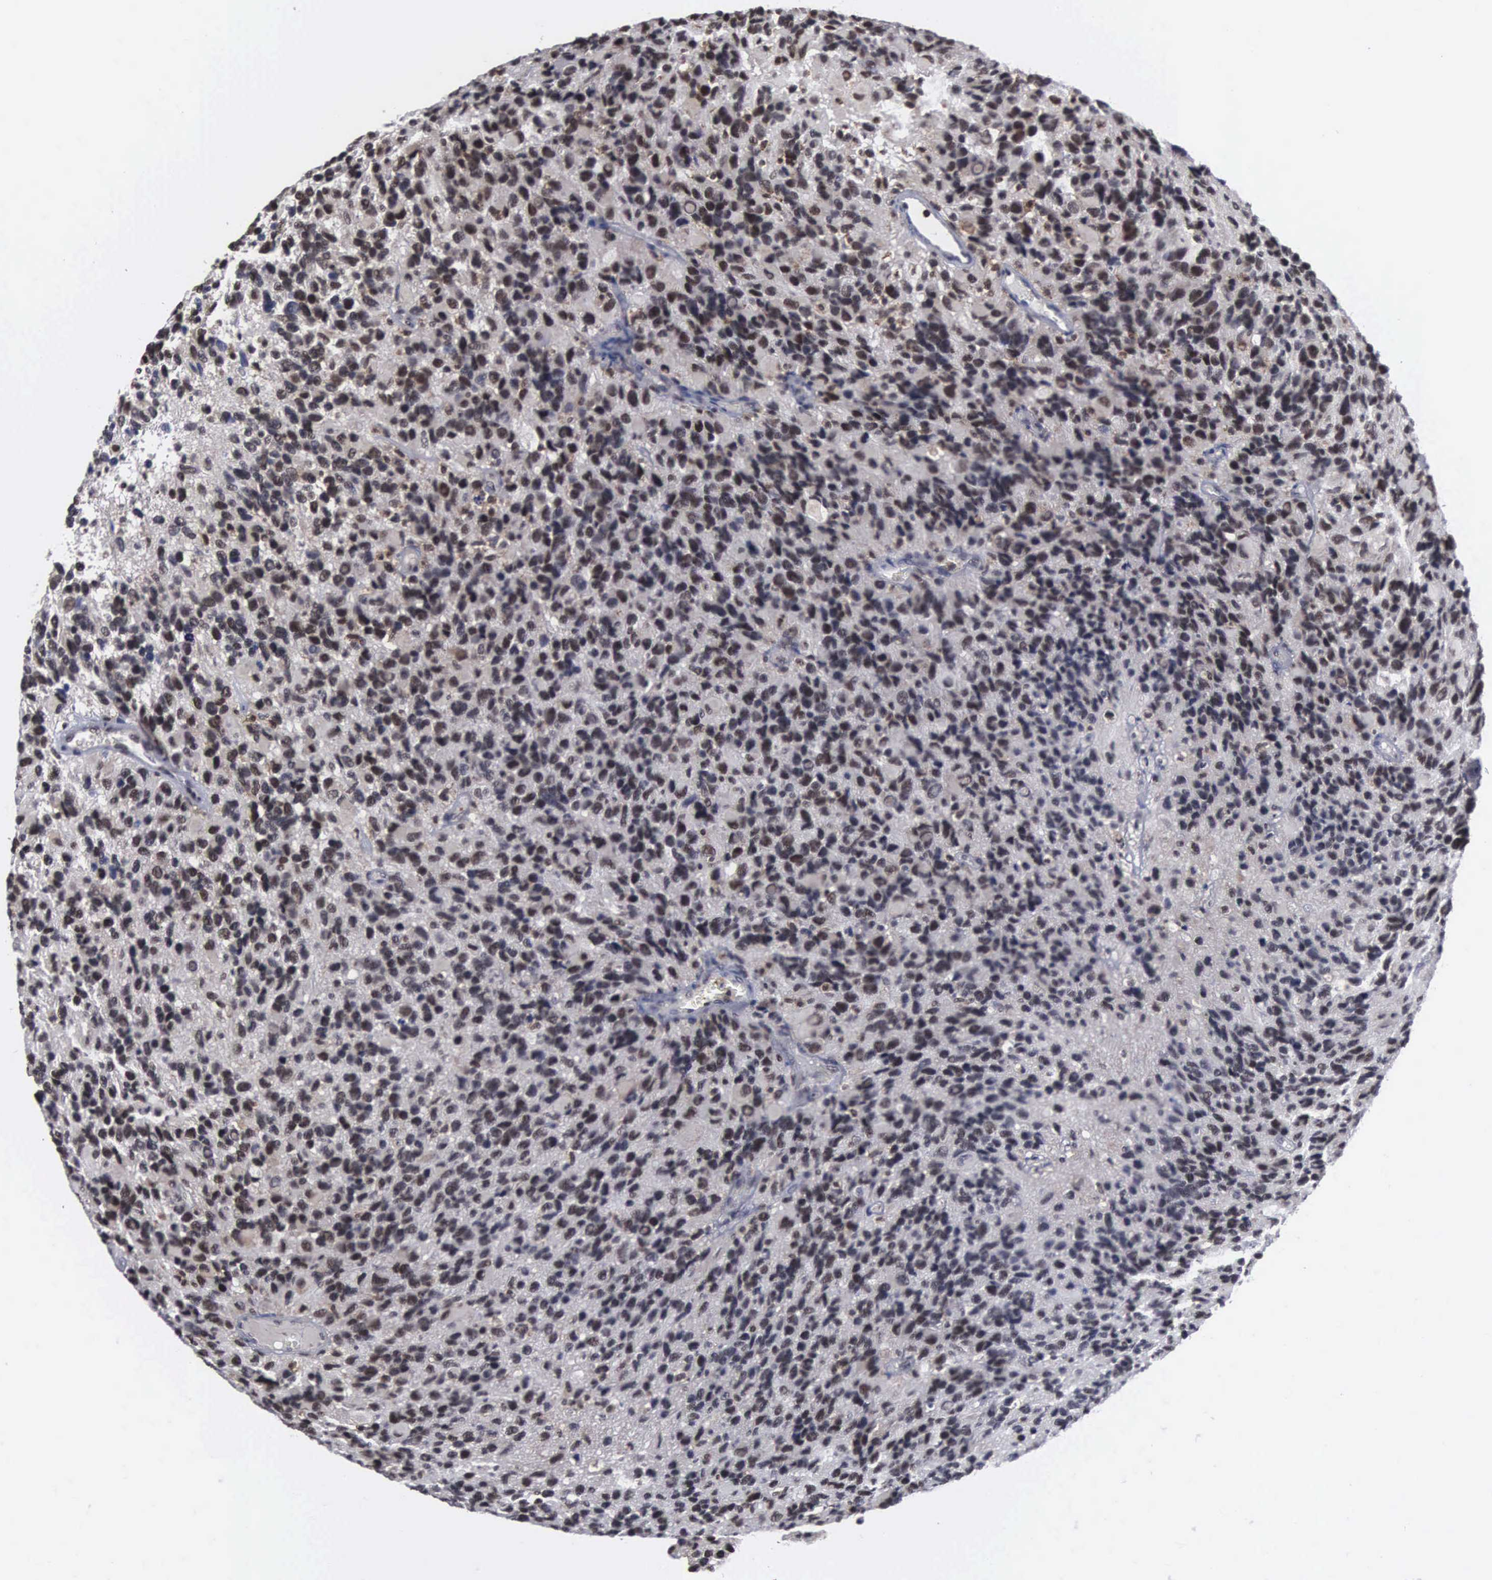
{"staining": {"intensity": "weak", "quantity": "25%-75%", "location": "nuclear"}, "tissue": "glioma", "cell_type": "Tumor cells", "image_type": "cancer", "snomed": [{"axis": "morphology", "description": "Glioma, malignant, High grade"}, {"axis": "topography", "description": "Brain"}], "caption": "DAB (3,3'-diaminobenzidine) immunohistochemical staining of human glioma shows weak nuclear protein staining in about 25%-75% of tumor cells.", "gene": "TRMT5", "patient": {"sex": "male", "age": 77}}